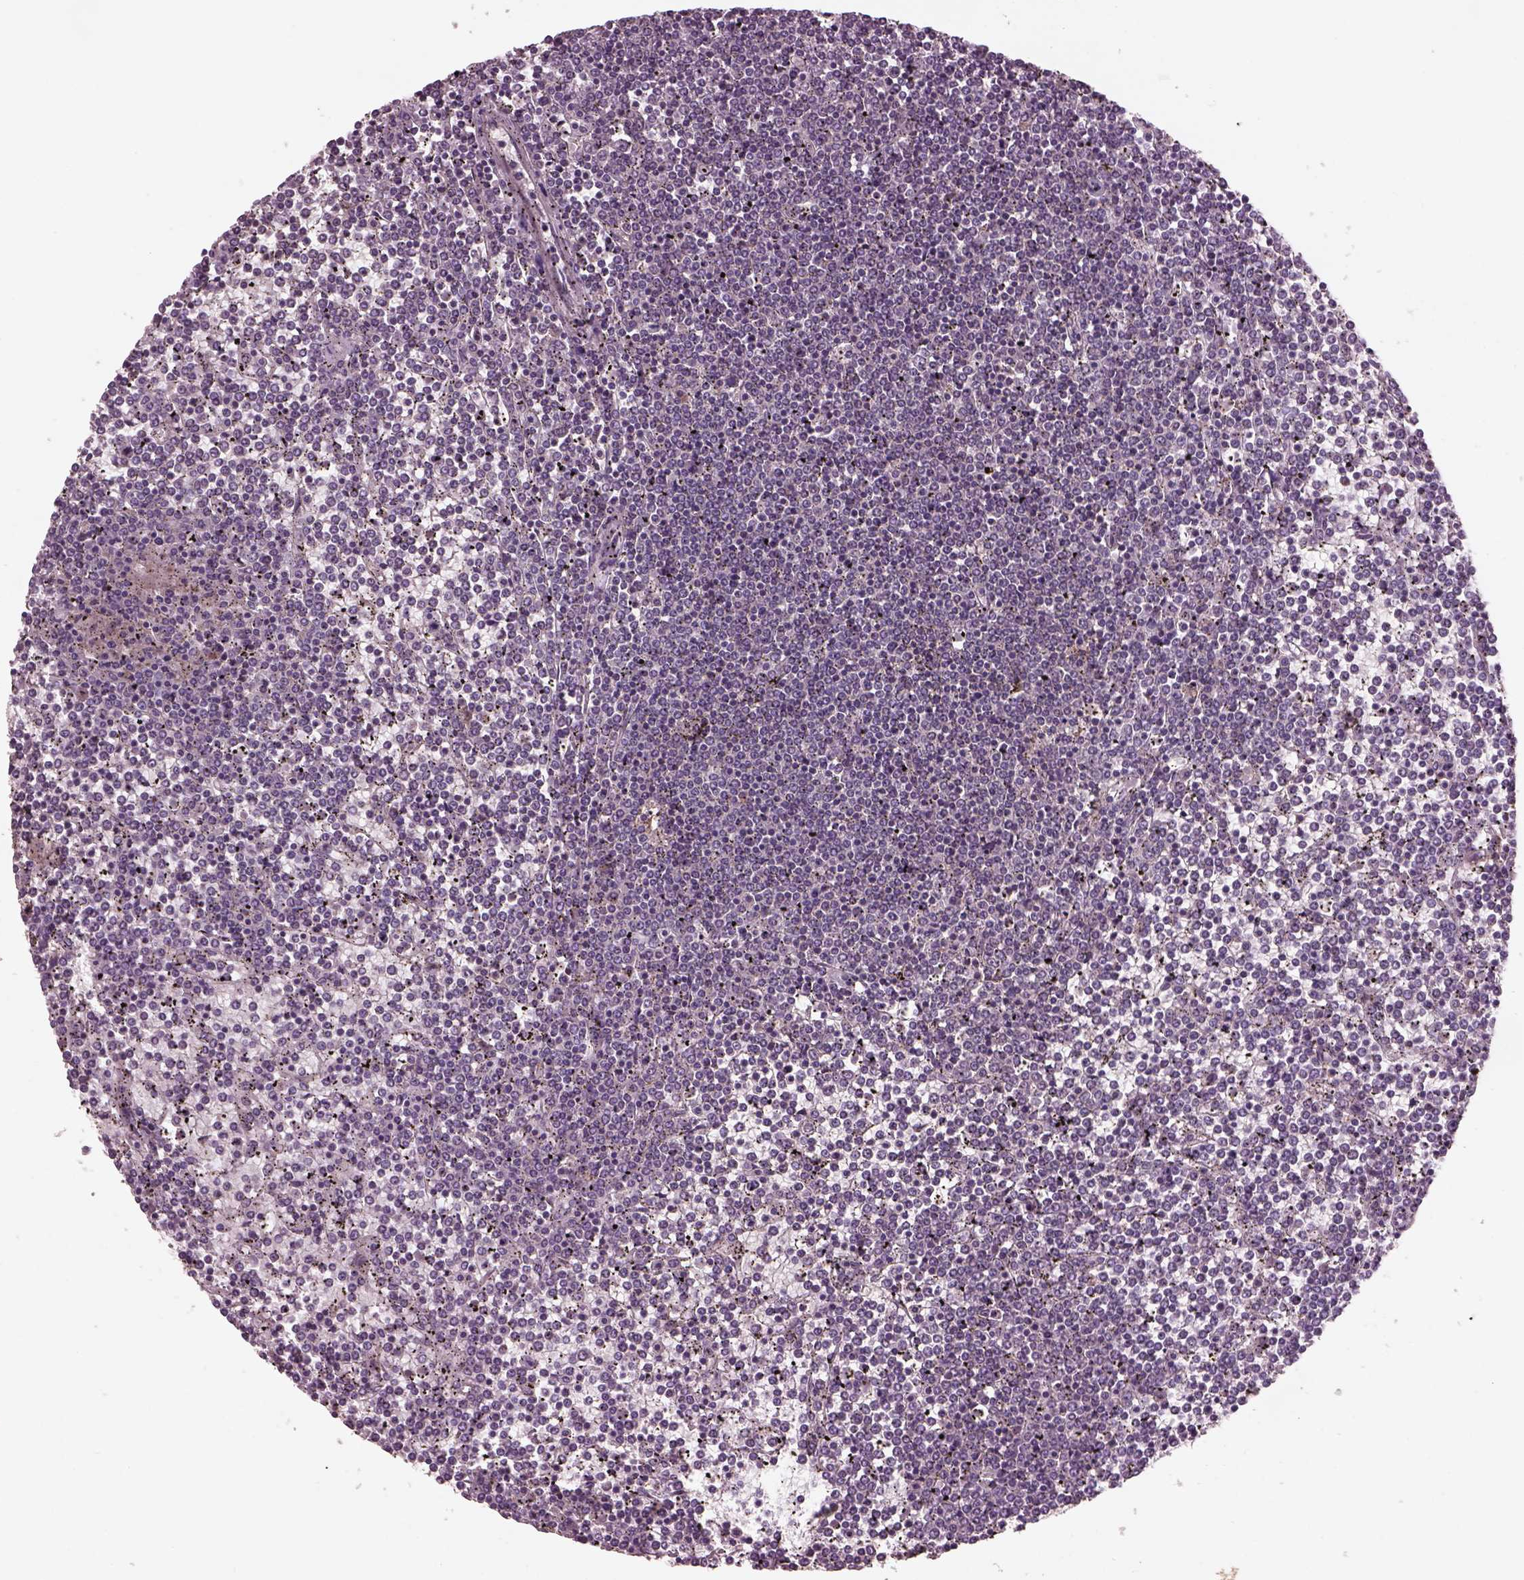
{"staining": {"intensity": "negative", "quantity": "none", "location": "none"}, "tissue": "lymphoma", "cell_type": "Tumor cells", "image_type": "cancer", "snomed": [{"axis": "morphology", "description": "Malignant lymphoma, non-Hodgkin's type, Low grade"}, {"axis": "topography", "description": "Spleen"}], "caption": "This is a image of IHC staining of lymphoma, which shows no positivity in tumor cells.", "gene": "SRI", "patient": {"sex": "female", "age": 19}}